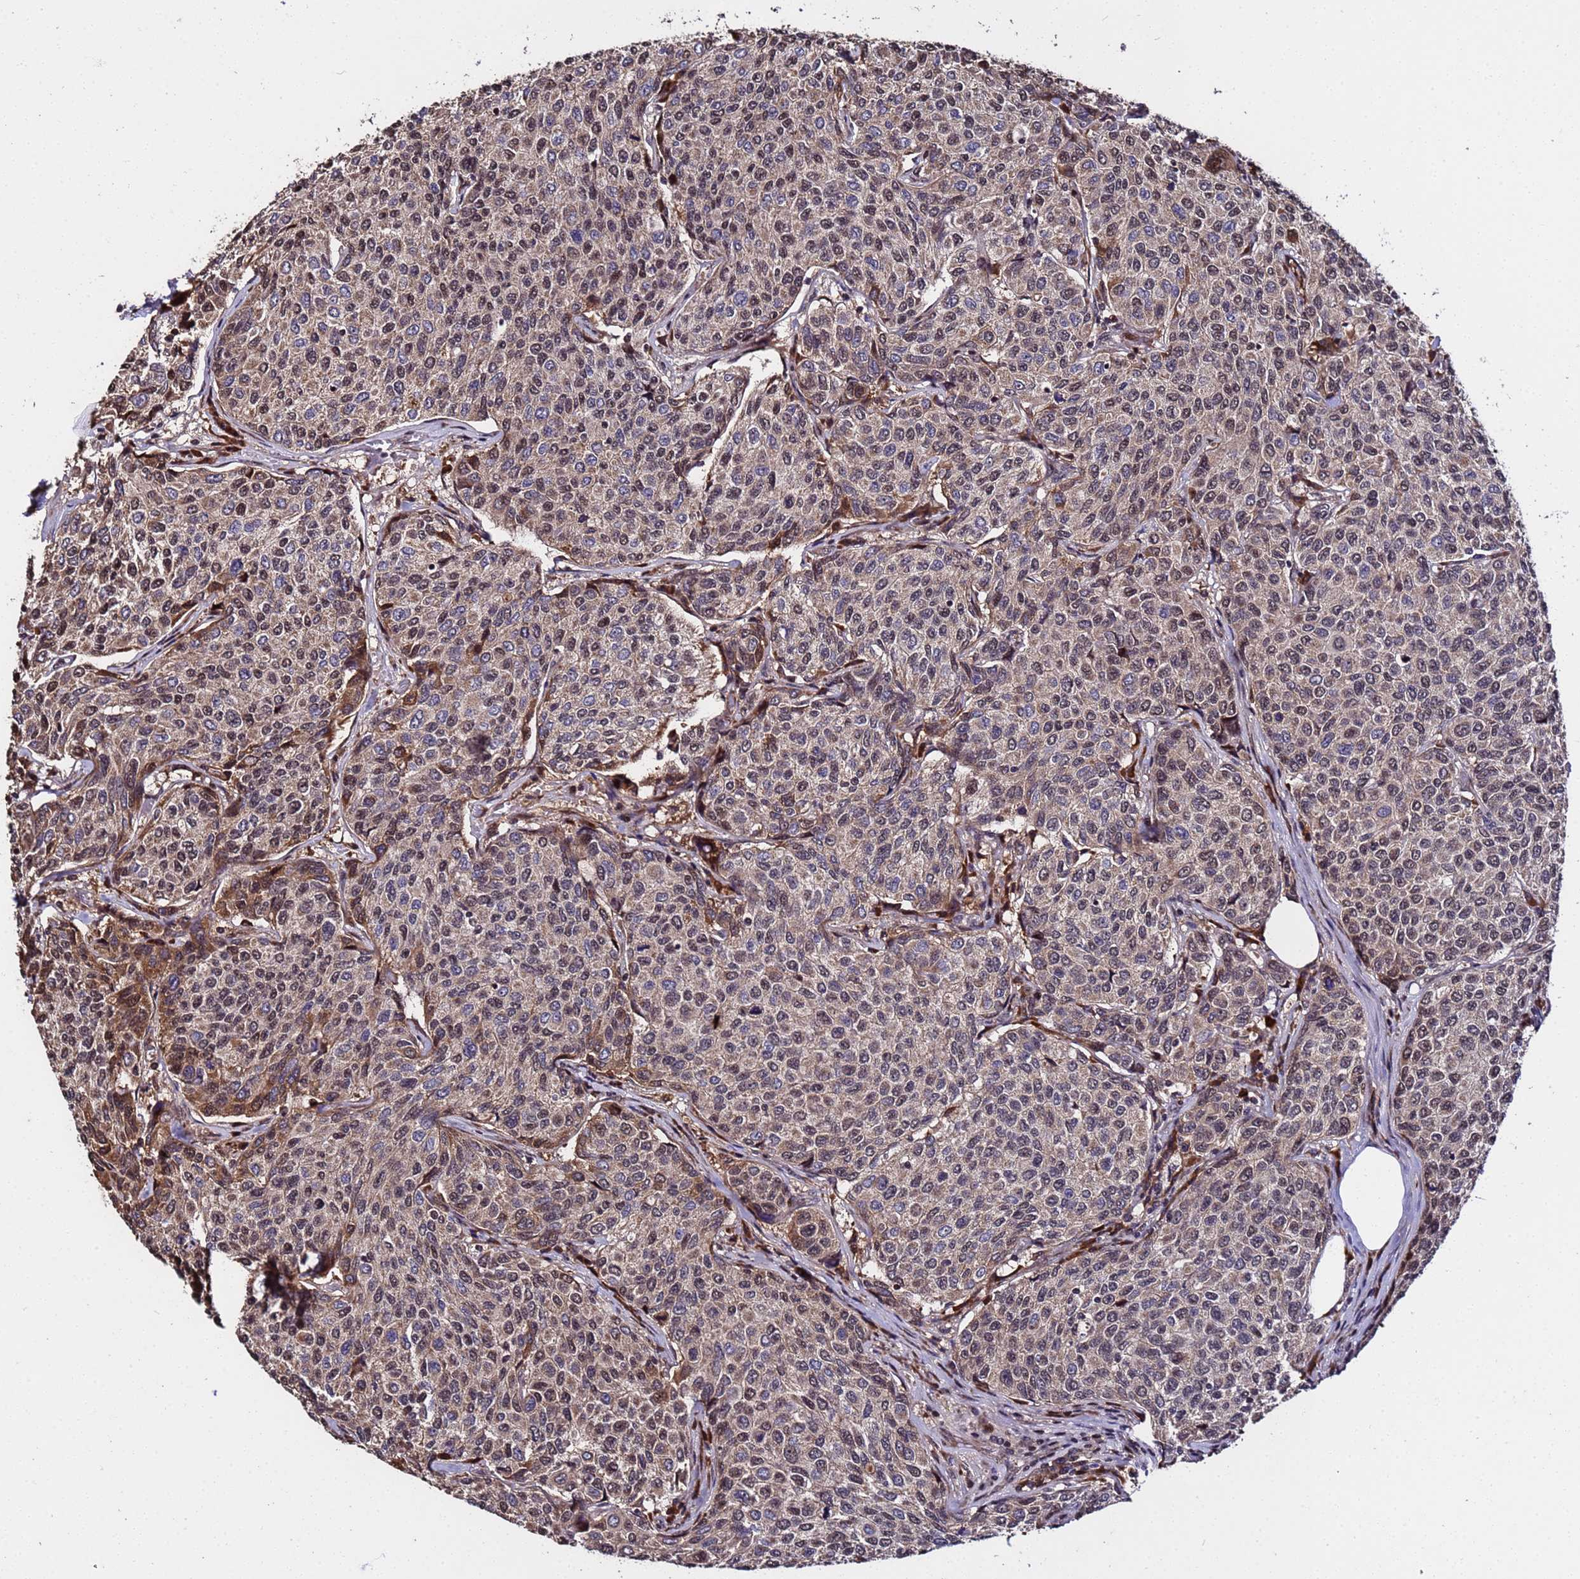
{"staining": {"intensity": "moderate", "quantity": ">75%", "location": "cytoplasmic/membranous,nuclear"}, "tissue": "breast cancer", "cell_type": "Tumor cells", "image_type": "cancer", "snomed": [{"axis": "morphology", "description": "Duct carcinoma"}, {"axis": "topography", "description": "Breast"}], "caption": "Immunohistochemistry (IHC) micrograph of breast cancer (invasive ductal carcinoma) stained for a protein (brown), which displays medium levels of moderate cytoplasmic/membranous and nuclear expression in about >75% of tumor cells.", "gene": "WNK4", "patient": {"sex": "female", "age": 55}}